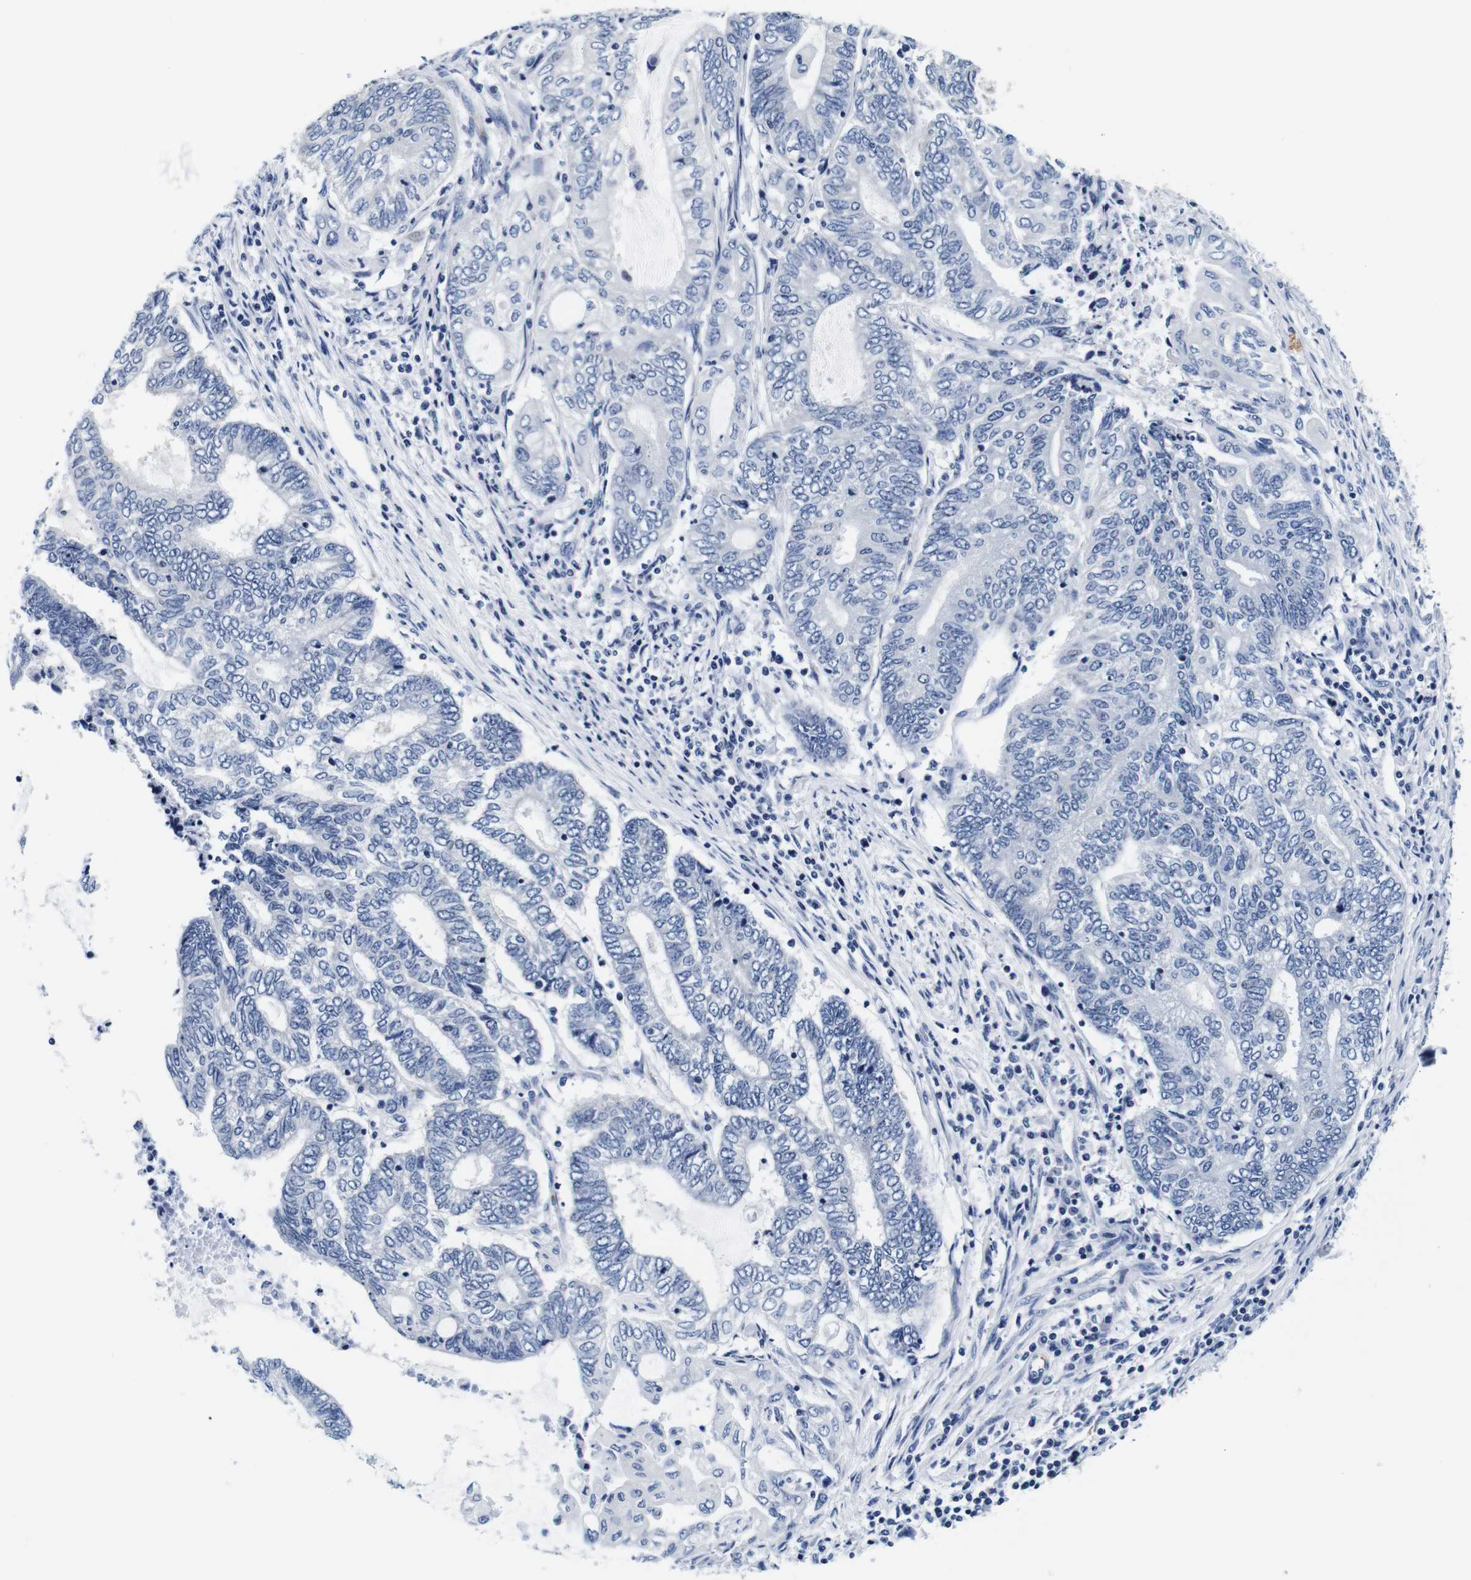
{"staining": {"intensity": "negative", "quantity": "none", "location": "none"}, "tissue": "endometrial cancer", "cell_type": "Tumor cells", "image_type": "cancer", "snomed": [{"axis": "morphology", "description": "Adenocarcinoma, NOS"}, {"axis": "topography", "description": "Uterus"}, {"axis": "topography", "description": "Endometrium"}], "caption": "This is an IHC image of endometrial adenocarcinoma. There is no expression in tumor cells.", "gene": "GP1BA", "patient": {"sex": "female", "age": 70}}